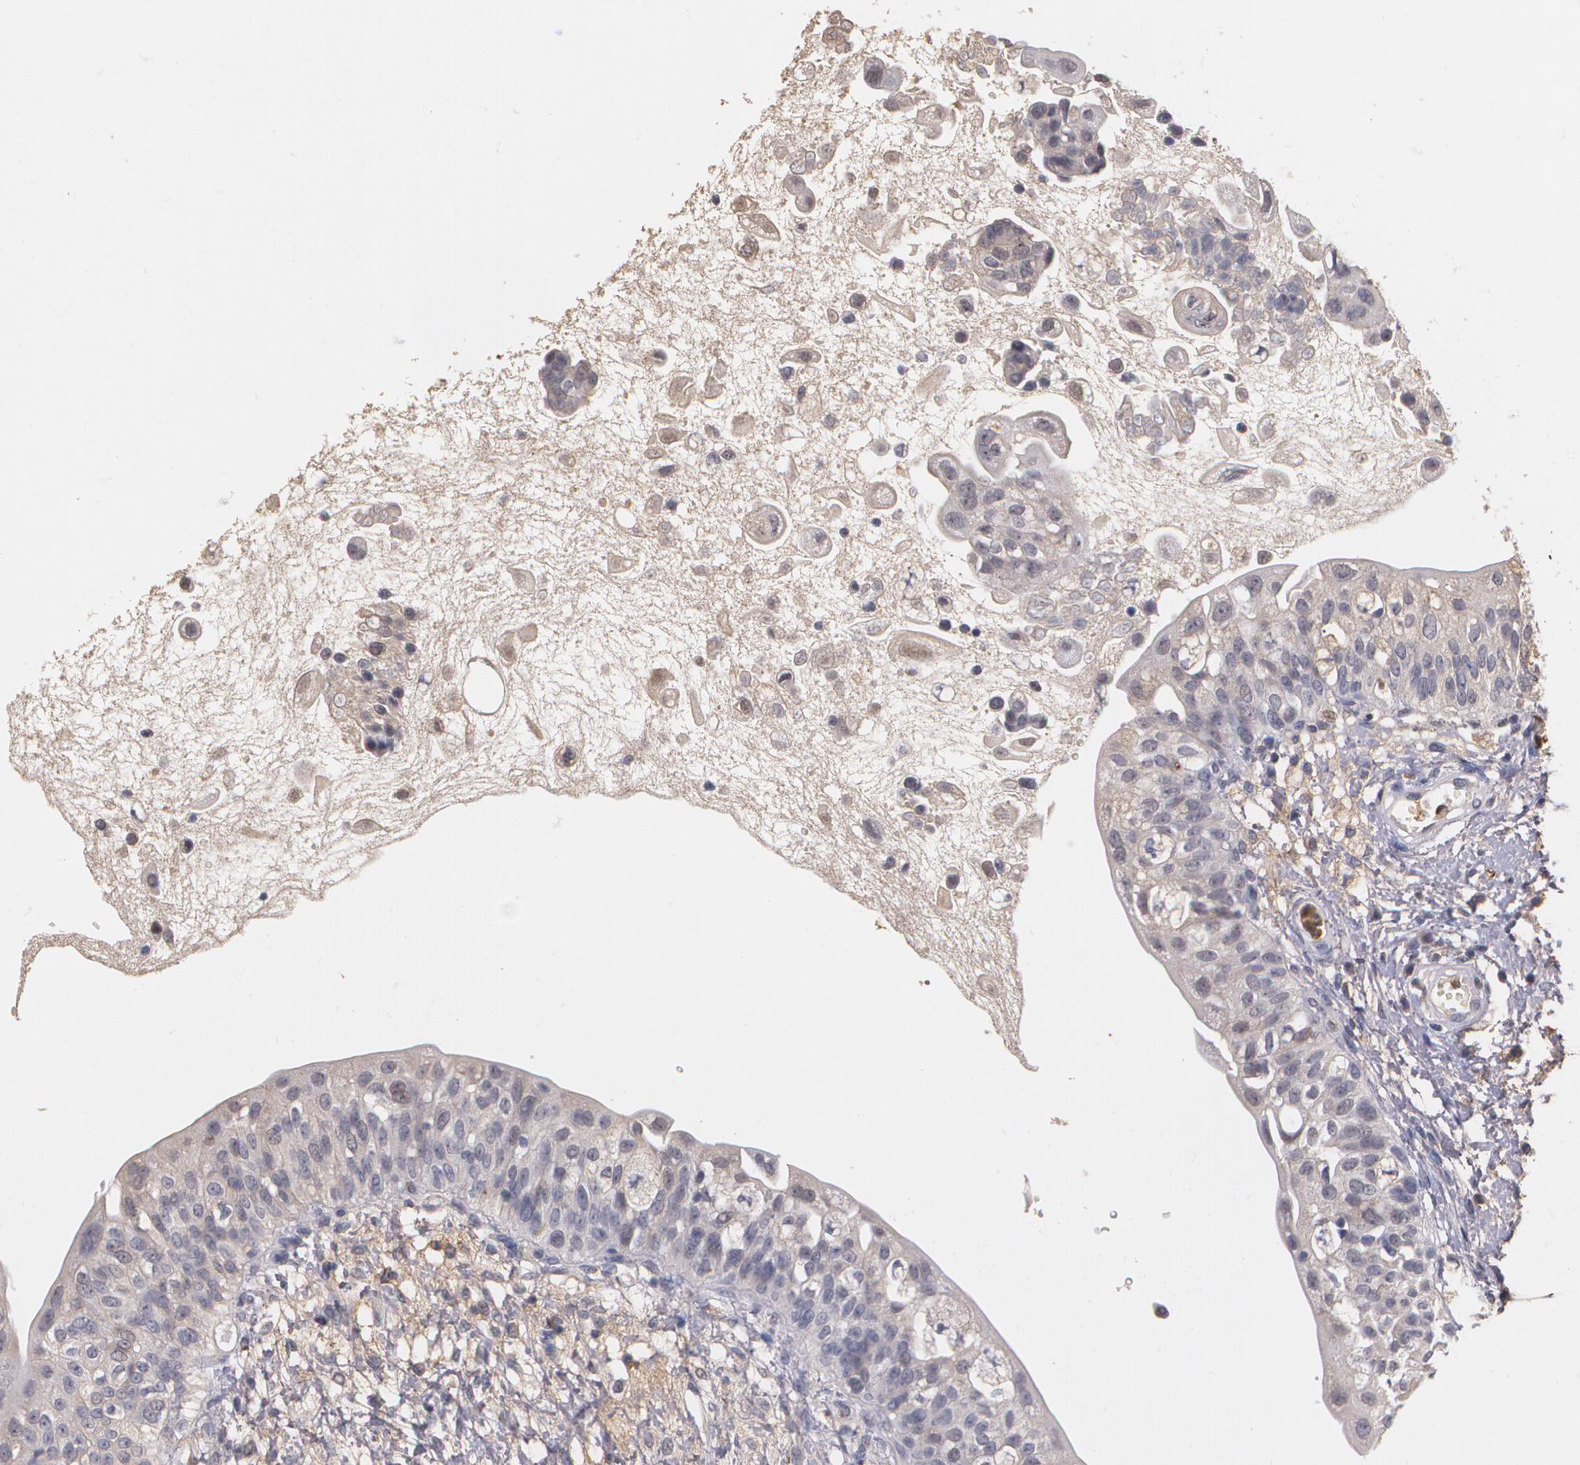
{"staining": {"intensity": "negative", "quantity": "none", "location": "none"}, "tissue": "urinary bladder", "cell_type": "Urothelial cells", "image_type": "normal", "snomed": [{"axis": "morphology", "description": "Normal tissue, NOS"}, {"axis": "topography", "description": "Urinary bladder"}], "caption": "DAB immunohistochemical staining of normal urinary bladder reveals no significant positivity in urothelial cells.", "gene": "PTS", "patient": {"sex": "female", "age": 55}}